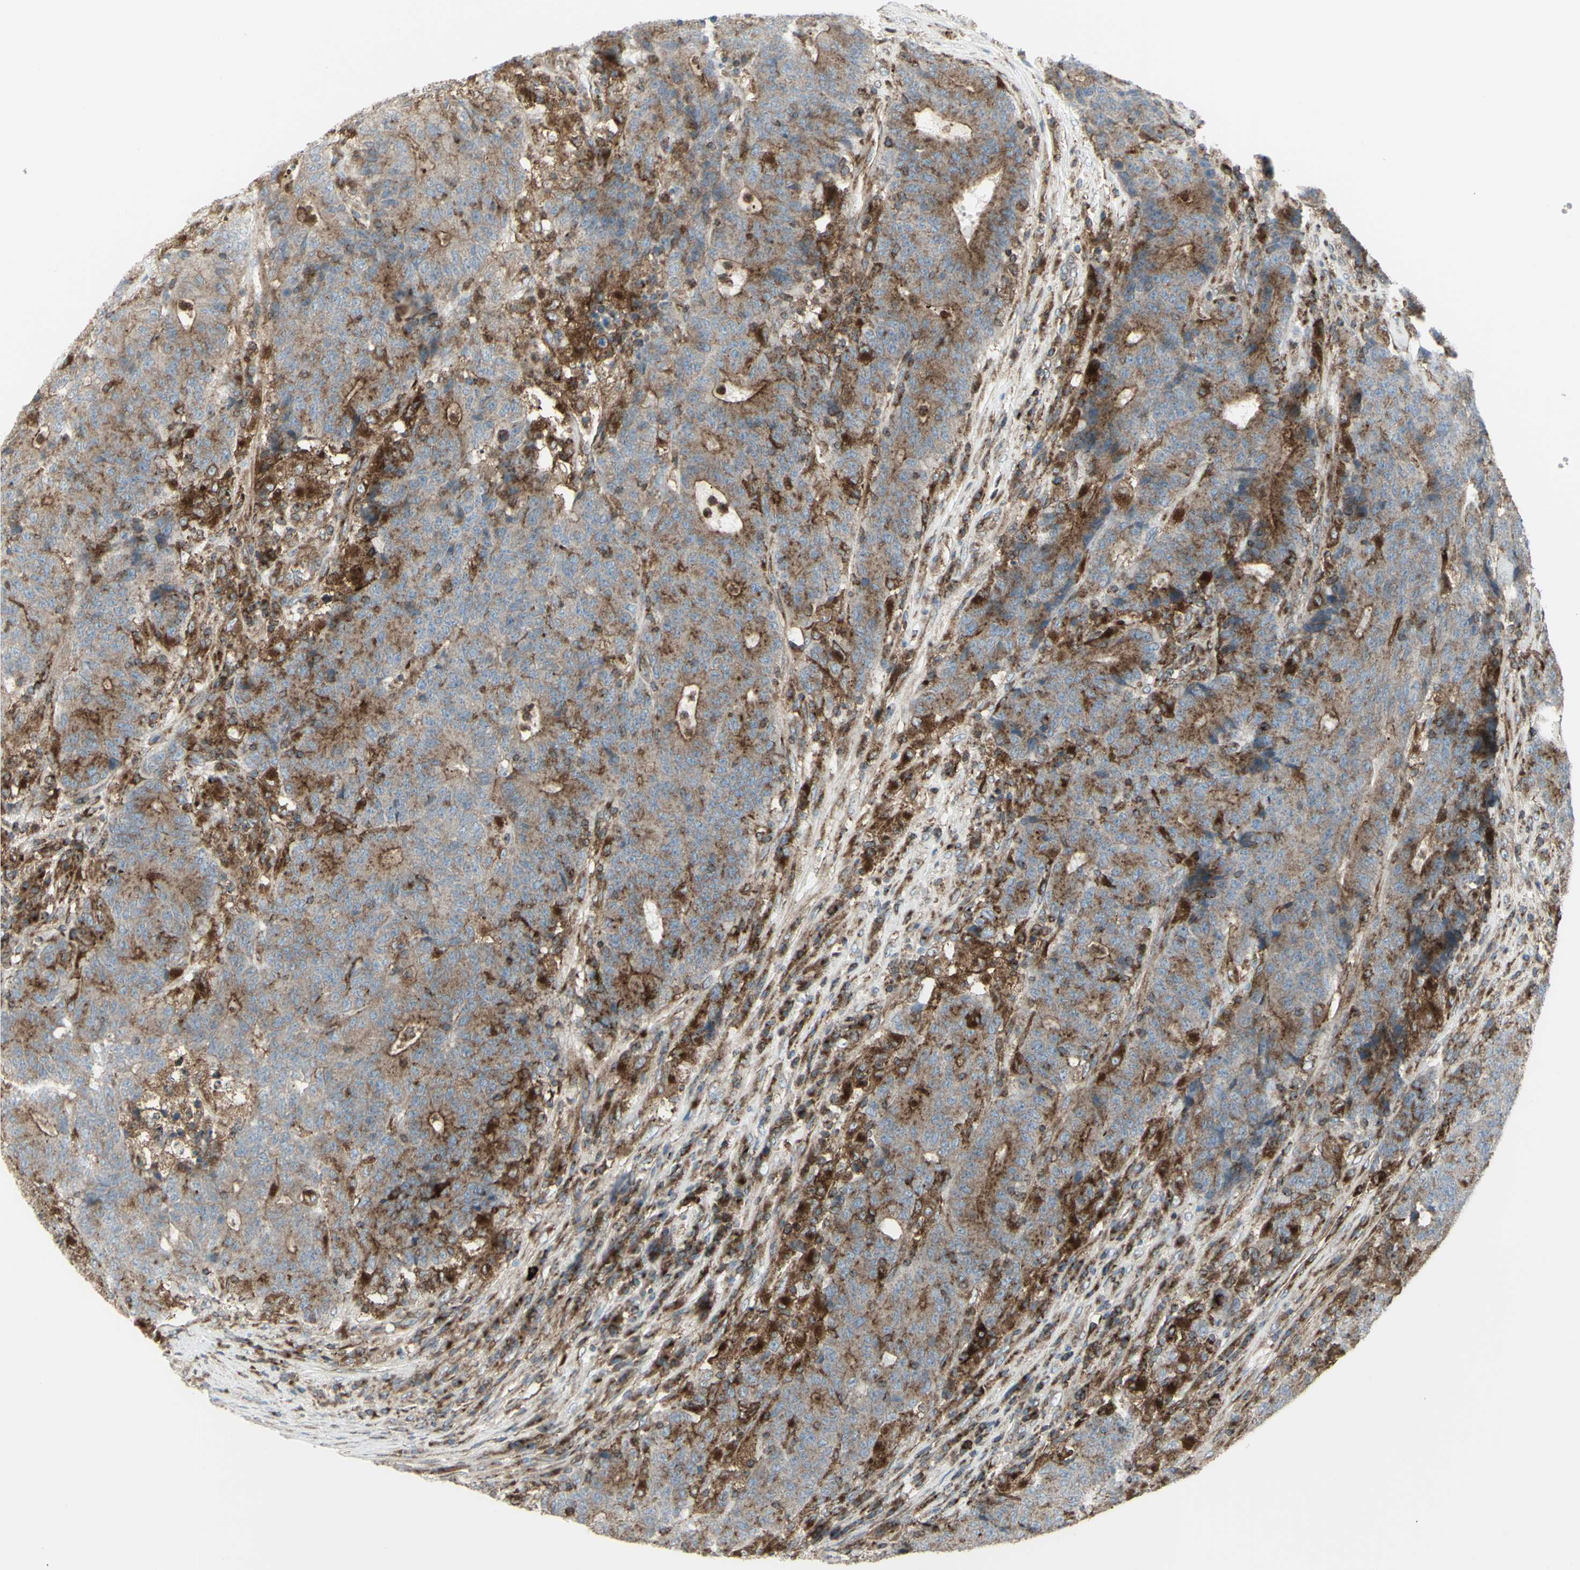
{"staining": {"intensity": "strong", "quantity": "25%-75%", "location": "cytoplasmic/membranous"}, "tissue": "colorectal cancer", "cell_type": "Tumor cells", "image_type": "cancer", "snomed": [{"axis": "morphology", "description": "Normal tissue, NOS"}, {"axis": "morphology", "description": "Adenocarcinoma, NOS"}, {"axis": "topography", "description": "Colon"}], "caption": "A photomicrograph showing strong cytoplasmic/membranous expression in about 25%-75% of tumor cells in colorectal cancer, as visualized by brown immunohistochemical staining.", "gene": "NAPA", "patient": {"sex": "female", "age": 75}}